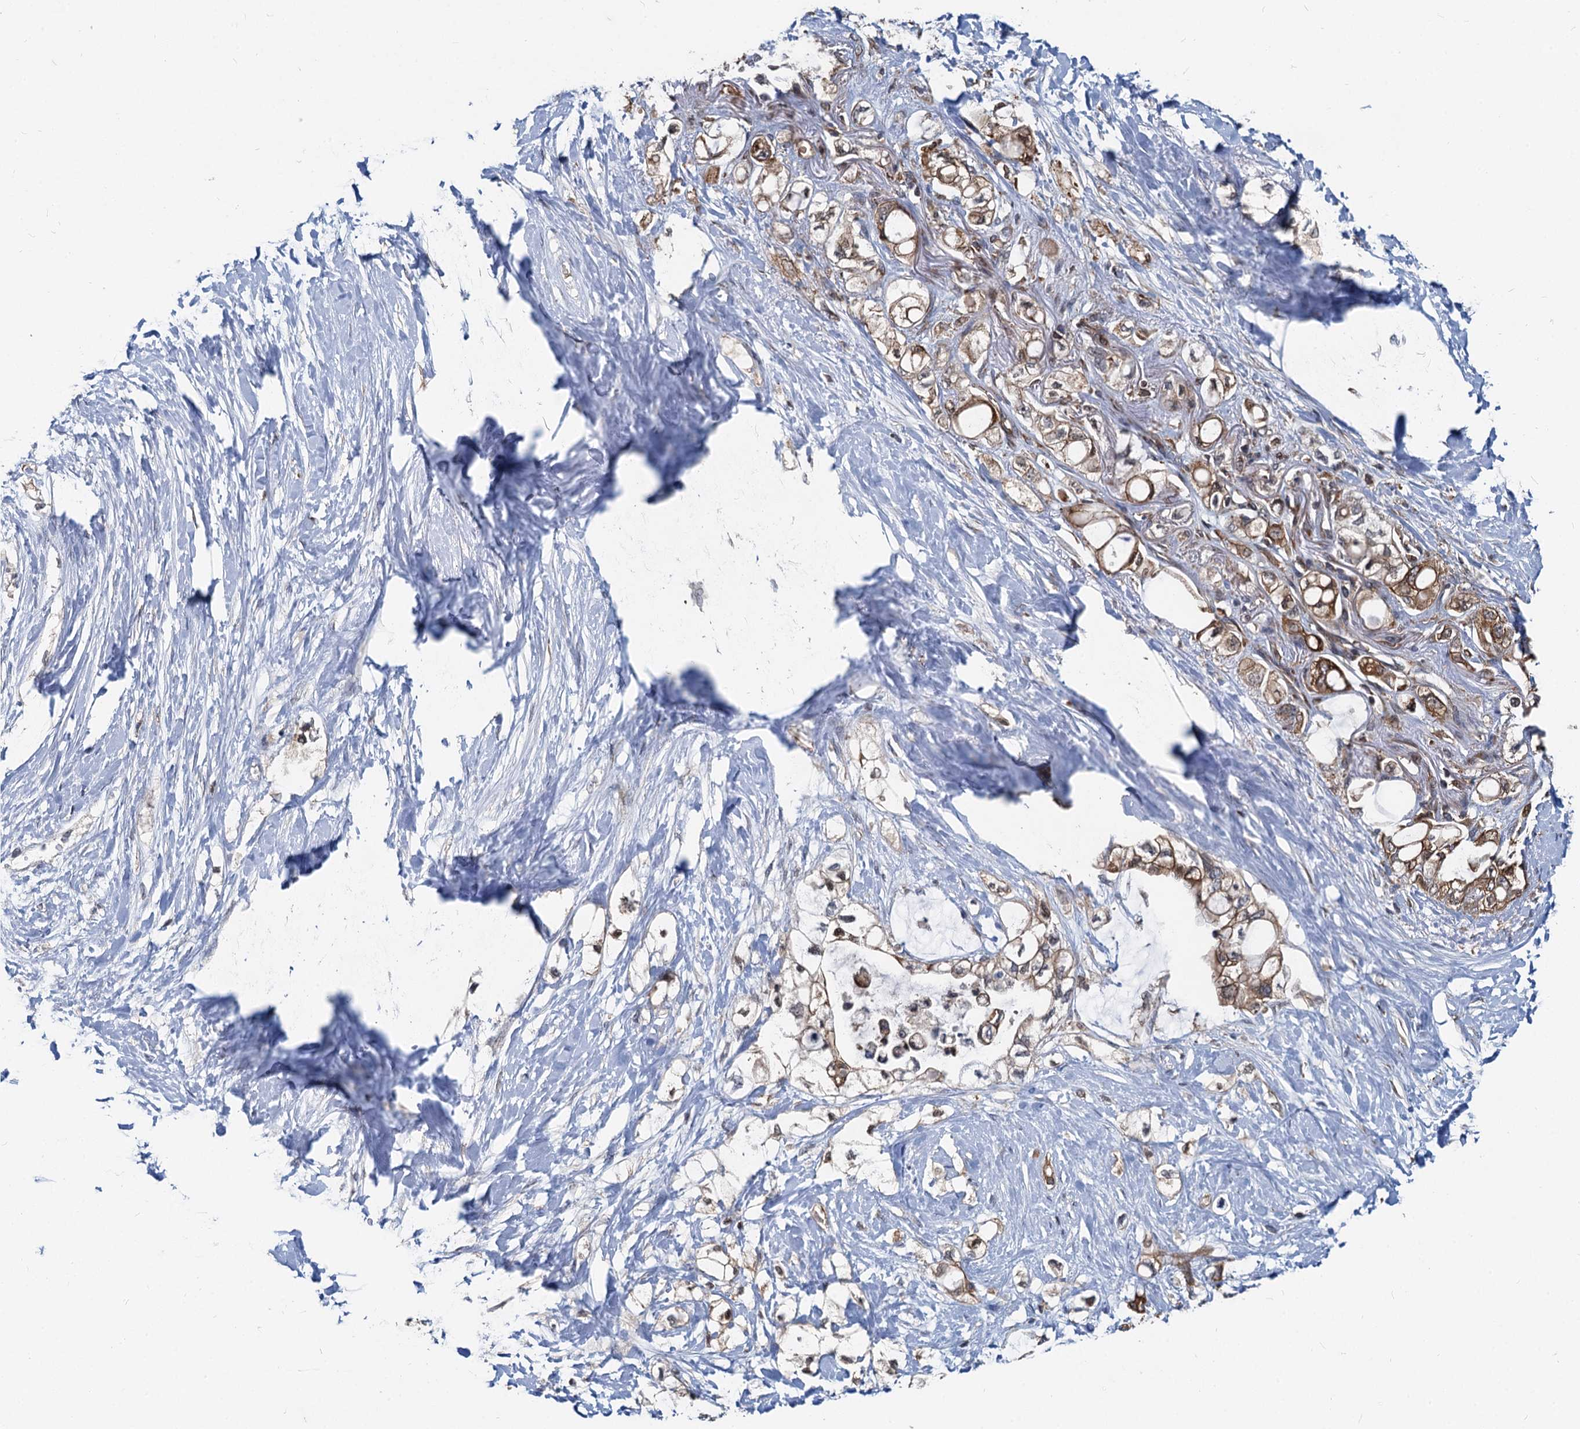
{"staining": {"intensity": "moderate", "quantity": ">75%", "location": "cytoplasmic/membranous"}, "tissue": "pancreatic cancer", "cell_type": "Tumor cells", "image_type": "cancer", "snomed": [{"axis": "morphology", "description": "Adenocarcinoma, NOS"}, {"axis": "topography", "description": "Pancreas"}], "caption": "Protein staining by IHC displays moderate cytoplasmic/membranous expression in about >75% of tumor cells in pancreatic adenocarcinoma.", "gene": "STIM1", "patient": {"sex": "male", "age": 70}}